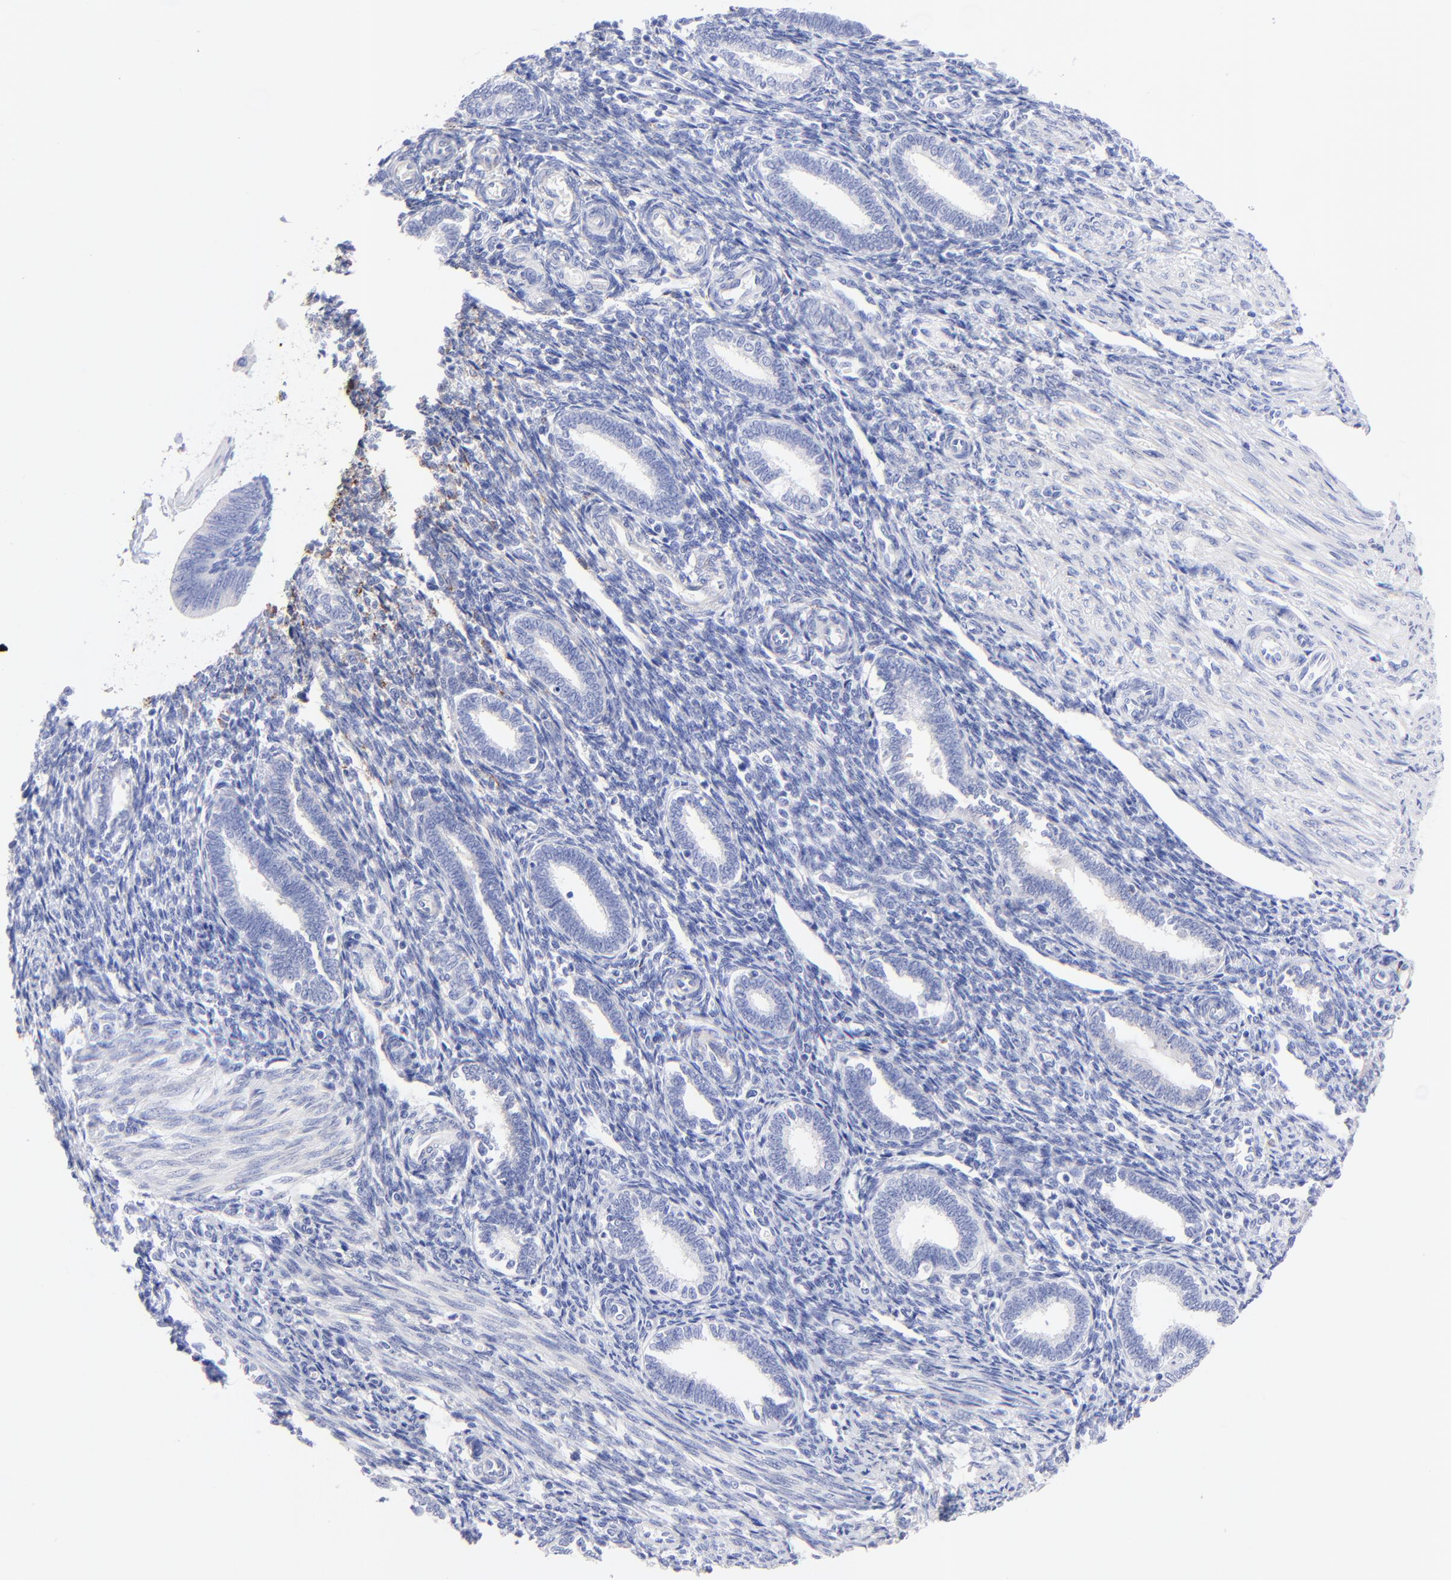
{"staining": {"intensity": "moderate", "quantity": "25%-75%", "location": "cytoplasmic/membranous"}, "tissue": "endometrium", "cell_type": "Cells in endometrial stroma", "image_type": "normal", "snomed": [{"axis": "morphology", "description": "Normal tissue, NOS"}, {"axis": "topography", "description": "Endometrium"}], "caption": "IHC histopathology image of benign endometrium stained for a protein (brown), which shows medium levels of moderate cytoplasmic/membranous expression in about 25%-75% of cells in endometrial stroma.", "gene": "C1QTNF6", "patient": {"sex": "female", "age": 27}}